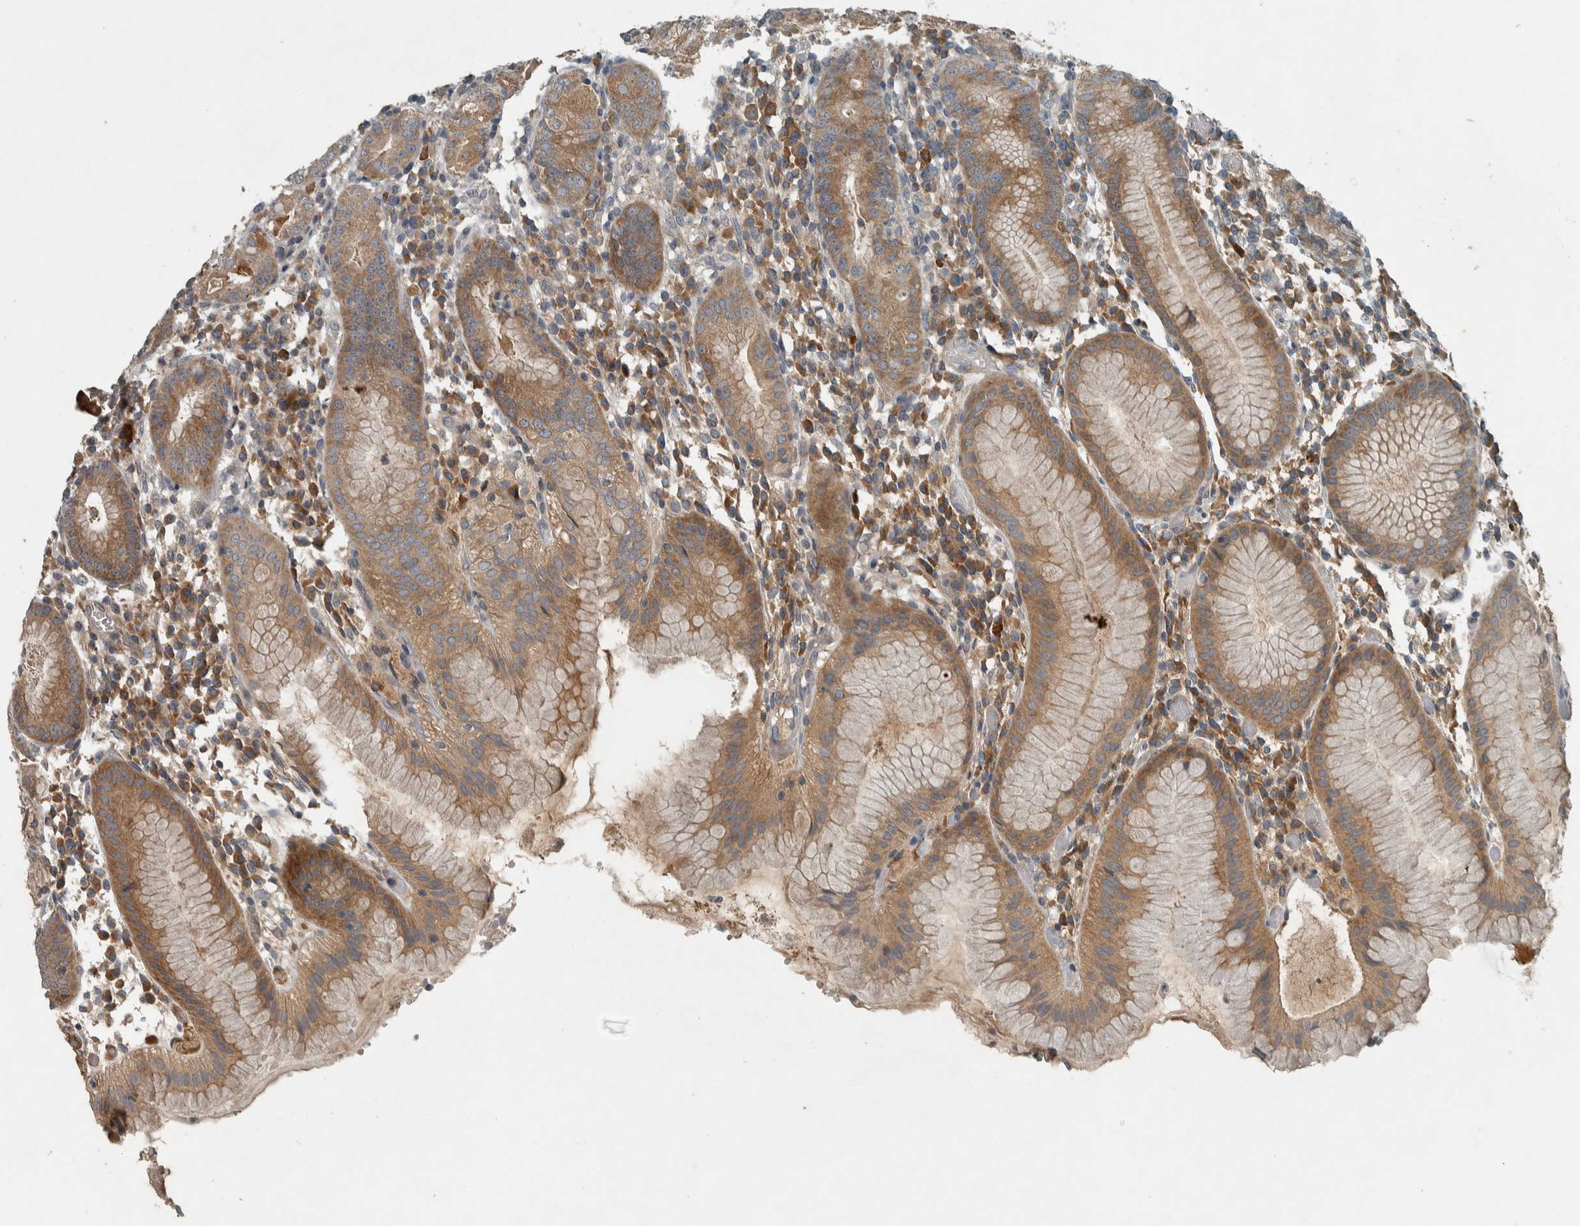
{"staining": {"intensity": "moderate", "quantity": ">75%", "location": "cytoplasmic/membranous"}, "tissue": "stomach", "cell_type": "Glandular cells", "image_type": "normal", "snomed": [{"axis": "morphology", "description": "Normal tissue, NOS"}, {"axis": "topography", "description": "Stomach"}, {"axis": "topography", "description": "Stomach, lower"}], "caption": "High-magnification brightfield microscopy of normal stomach stained with DAB (3,3'-diaminobenzidine) (brown) and counterstained with hematoxylin (blue). glandular cells exhibit moderate cytoplasmic/membranous positivity is present in approximately>75% of cells.", "gene": "CLCN2", "patient": {"sex": "female", "age": 75}}